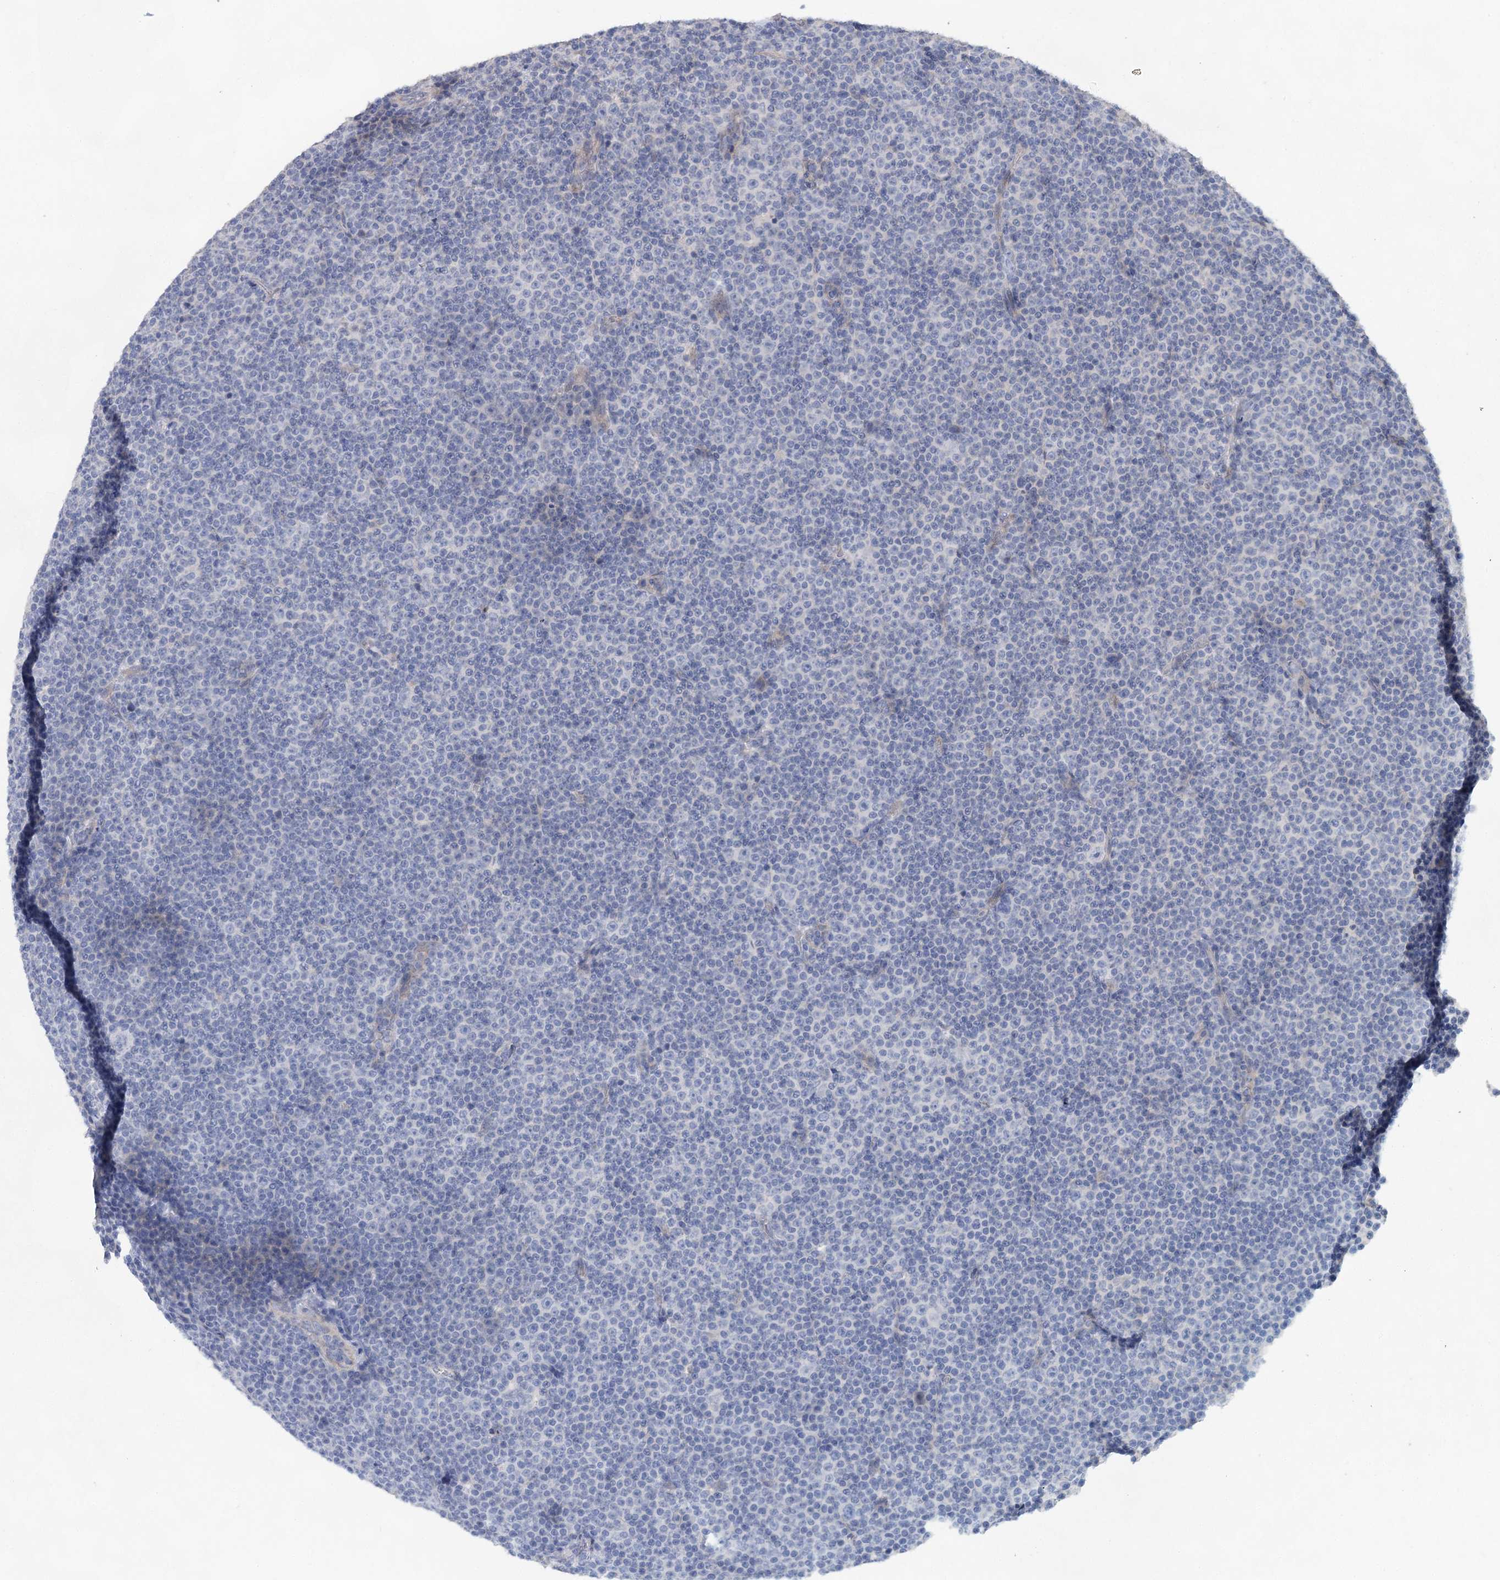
{"staining": {"intensity": "negative", "quantity": "none", "location": "none"}, "tissue": "lymphoma", "cell_type": "Tumor cells", "image_type": "cancer", "snomed": [{"axis": "morphology", "description": "Malignant lymphoma, non-Hodgkin's type, Low grade"}, {"axis": "topography", "description": "Lymph node"}], "caption": "The micrograph reveals no staining of tumor cells in lymphoma.", "gene": "MYL6B", "patient": {"sex": "female", "age": 67}}